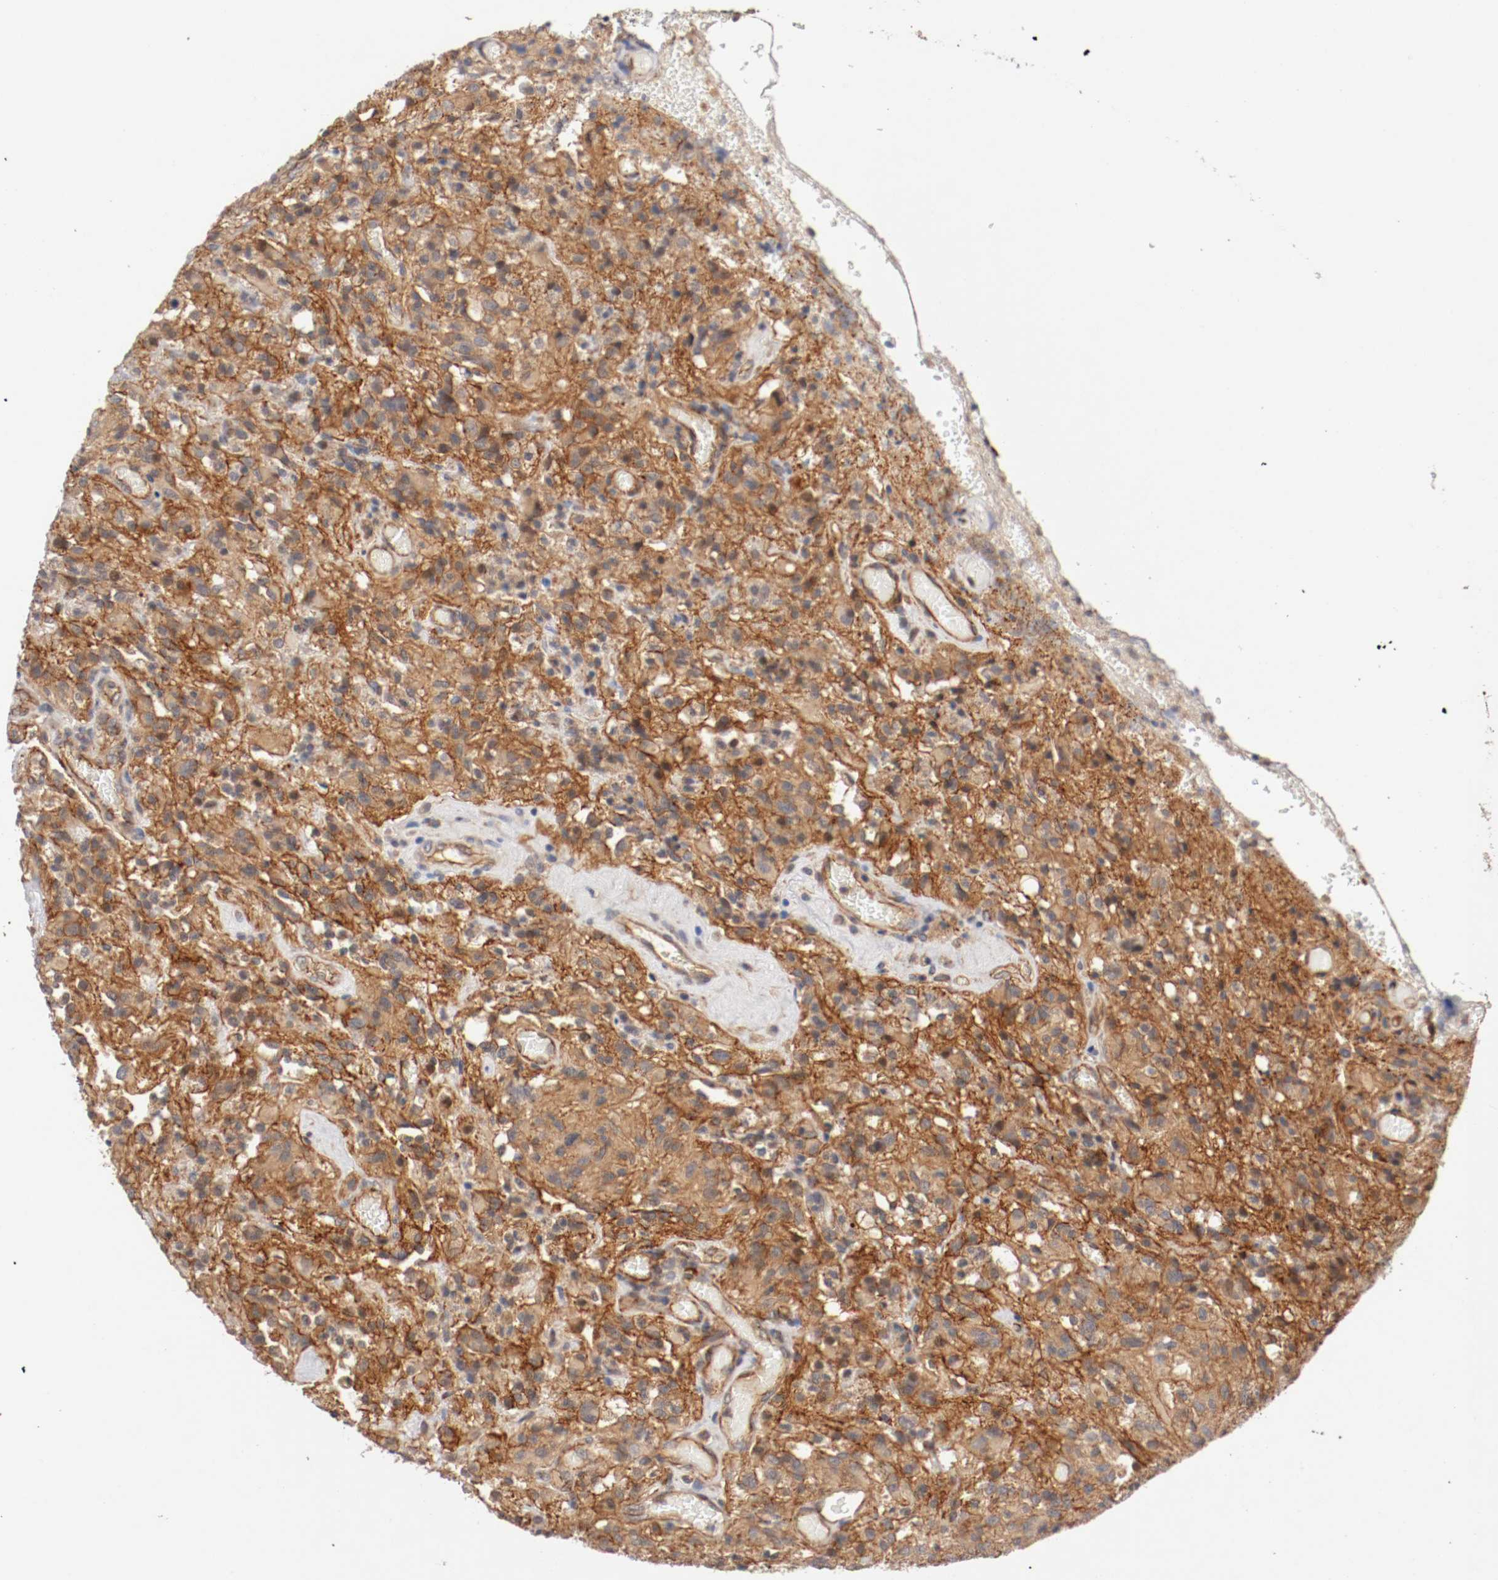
{"staining": {"intensity": "negative", "quantity": "none", "location": "none"}, "tissue": "glioma", "cell_type": "Tumor cells", "image_type": "cancer", "snomed": [{"axis": "morphology", "description": "Normal tissue, NOS"}, {"axis": "morphology", "description": "Glioma, malignant, High grade"}, {"axis": "topography", "description": "Cerebral cortex"}], "caption": "Image shows no significant protein positivity in tumor cells of malignant glioma (high-grade). The staining was performed using DAB to visualize the protein expression in brown, while the nuclei were stained in blue with hematoxylin (Magnification: 20x).", "gene": "TYK2", "patient": {"sex": "male", "age": 56}}